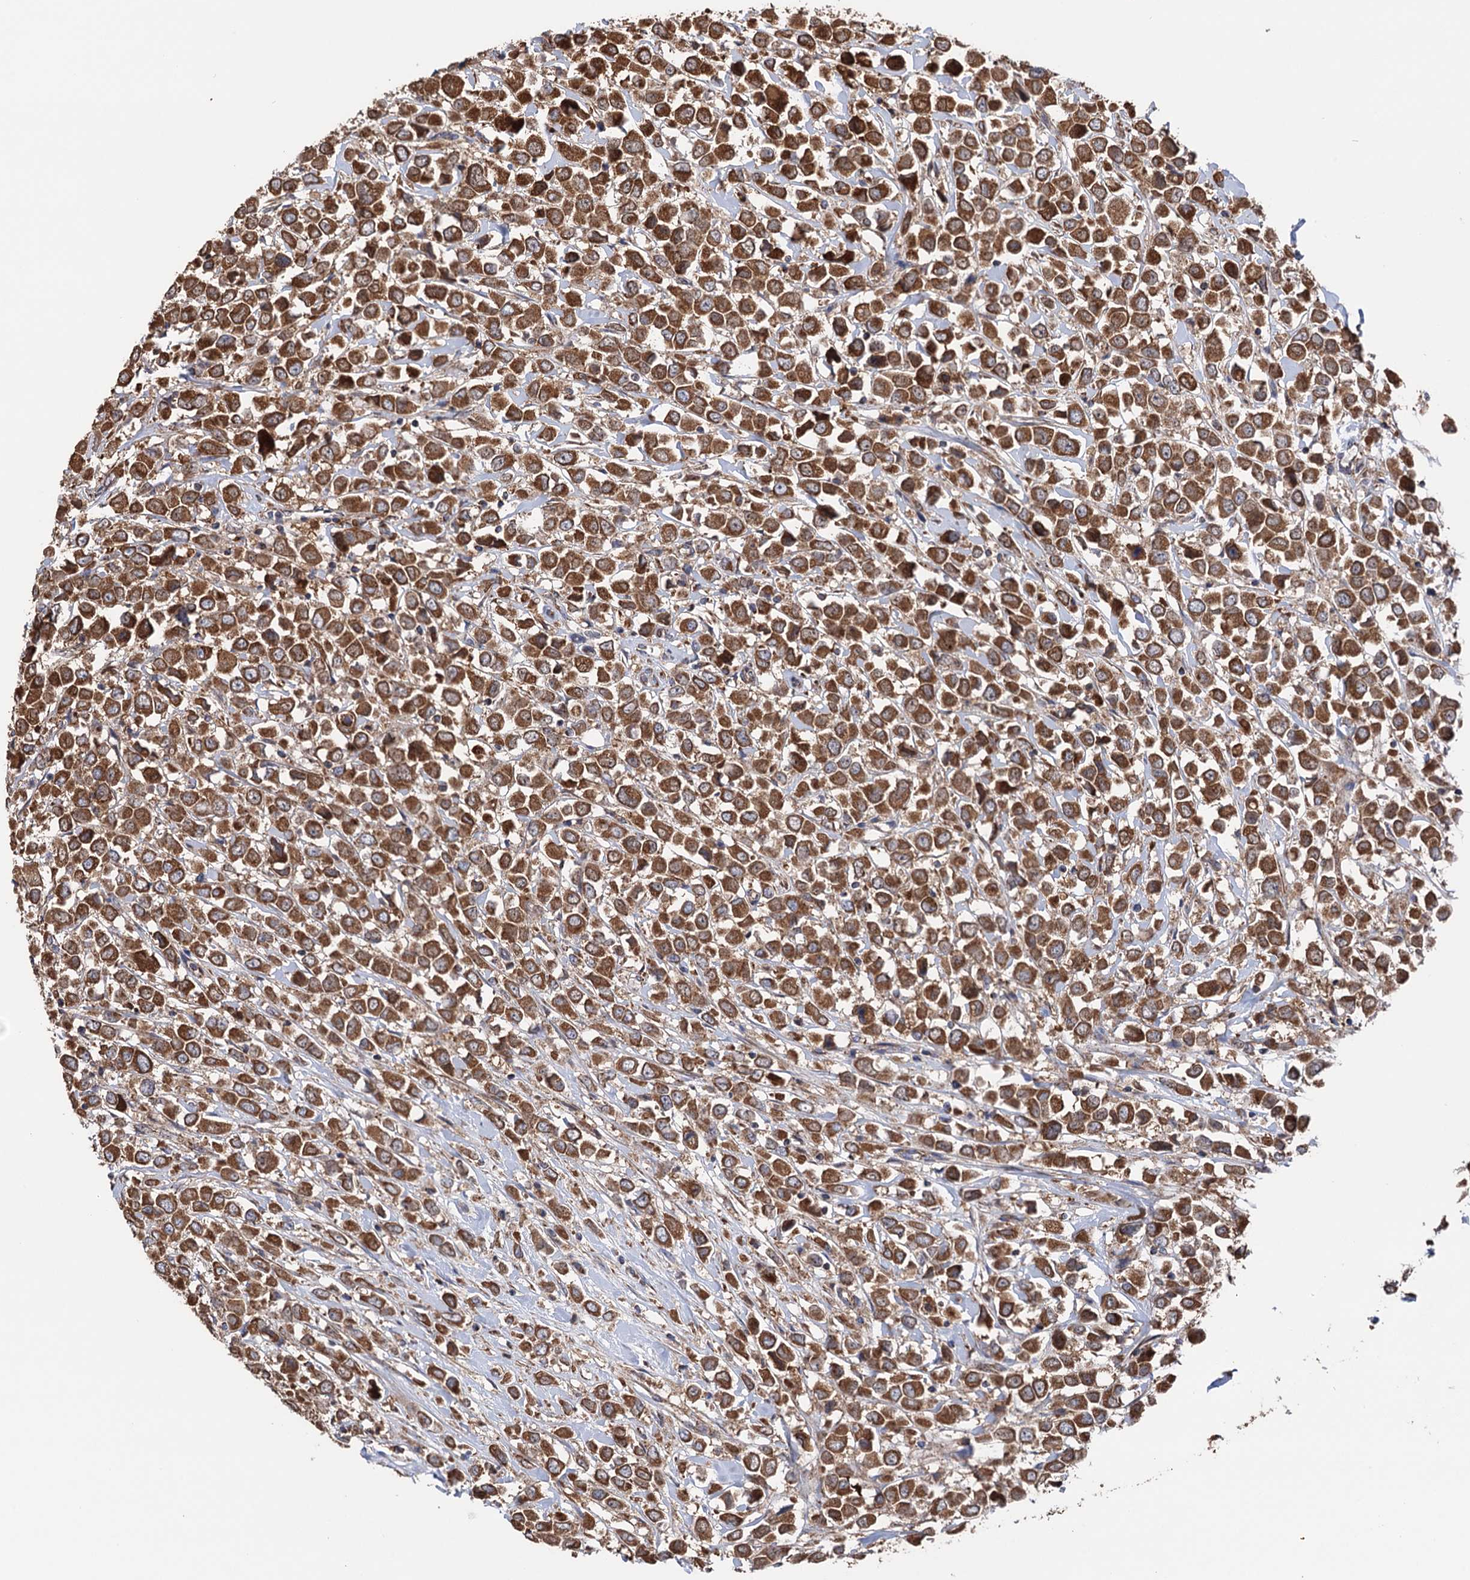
{"staining": {"intensity": "moderate", "quantity": ">75%", "location": "cytoplasmic/membranous"}, "tissue": "breast cancer", "cell_type": "Tumor cells", "image_type": "cancer", "snomed": [{"axis": "morphology", "description": "Duct carcinoma"}, {"axis": "topography", "description": "Breast"}], "caption": "Immunohistochemical staining of breast infiltrating ductal carcinoma shows medium levels of moderate cytoplasmic/membranous protein staining in about >75% of tumor cells.", "gene": "SUCLA2", "patient": {"sex": "female", "age": 61}}